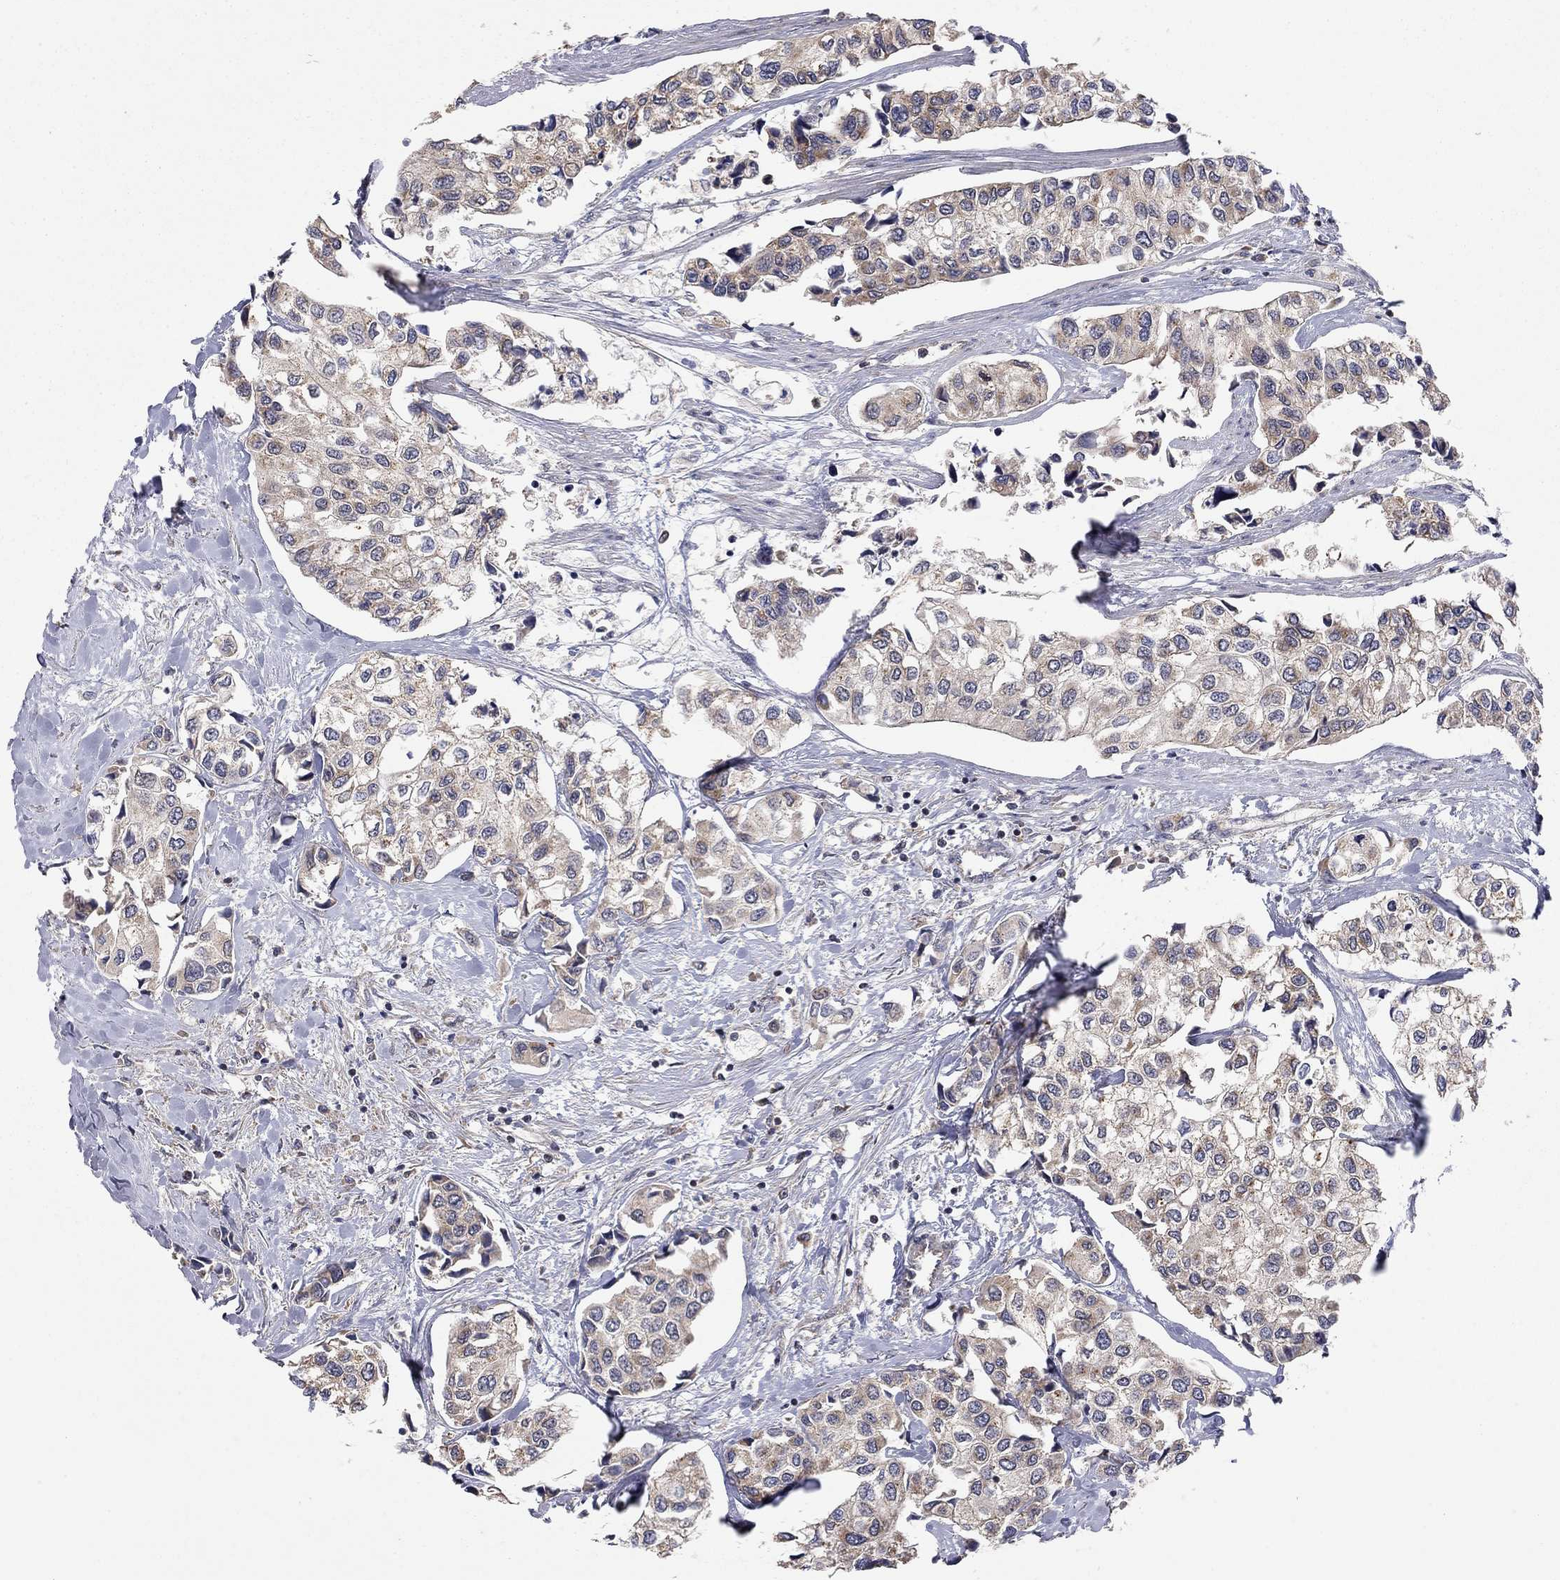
{"staining": {"intensity": "weak", "quantity": "25%-75%", "location": "cytoplasmic/membranous"}, "tissue": "urothelial cancer", "cell_type": "Tumor cells", "image_type": "cancer", "snomed": [{"axis": "morphology", "description": "Urothelial carcinoma, High grade"}, {"axis": "topography", "description": "Urinary bladder"}], "caption": "High-grade urothelial carcinoma was stained to show a protein in brown. There is low levels of weak cytoplasmic/membranous expression in about 25%-75% of tumor cells.", "gene": "TDP1", "patient": {"sex": "male", "age": 73}}